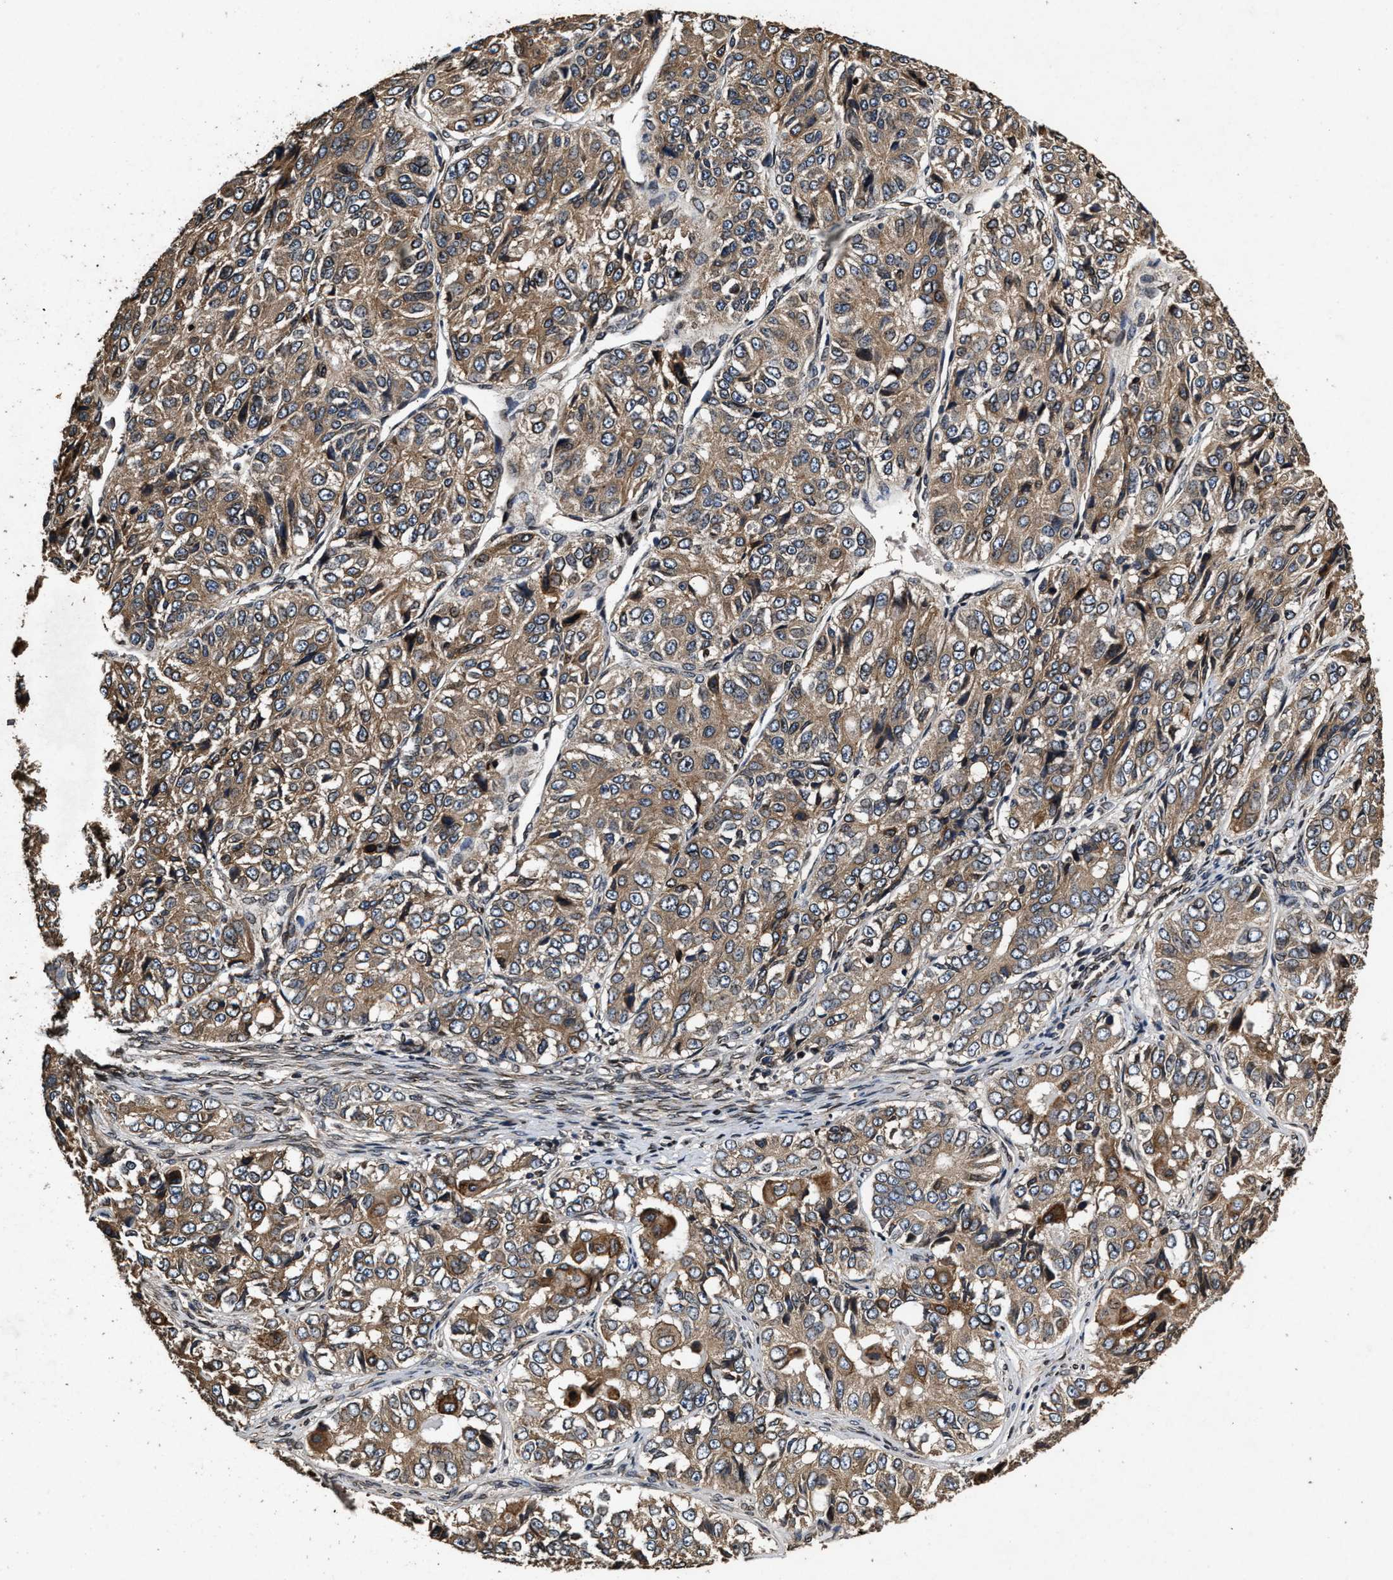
{"staining": {"intensity": "moderate", "quantity": ">75%", "location": "cytoplasmic/membranous"}, "tissue": "ovarian cancer", "cell_type": "Tumor cells", "image_type": "cancer", "snomed": [{"axis": "morphology", "description": "Carcinoma, endometroid"}, {"axis": "topography", "description": "Ovary"}], "caption": "An image showing moderate cytoplasmic/membranous expression in approximately >75% of tumor cells in ovarian cancer (endometroid carcinoma), as visualized by brown immunohistochemical staining.", "gene": "ACCS", "patient": {"sex": "female", "age": 51}}